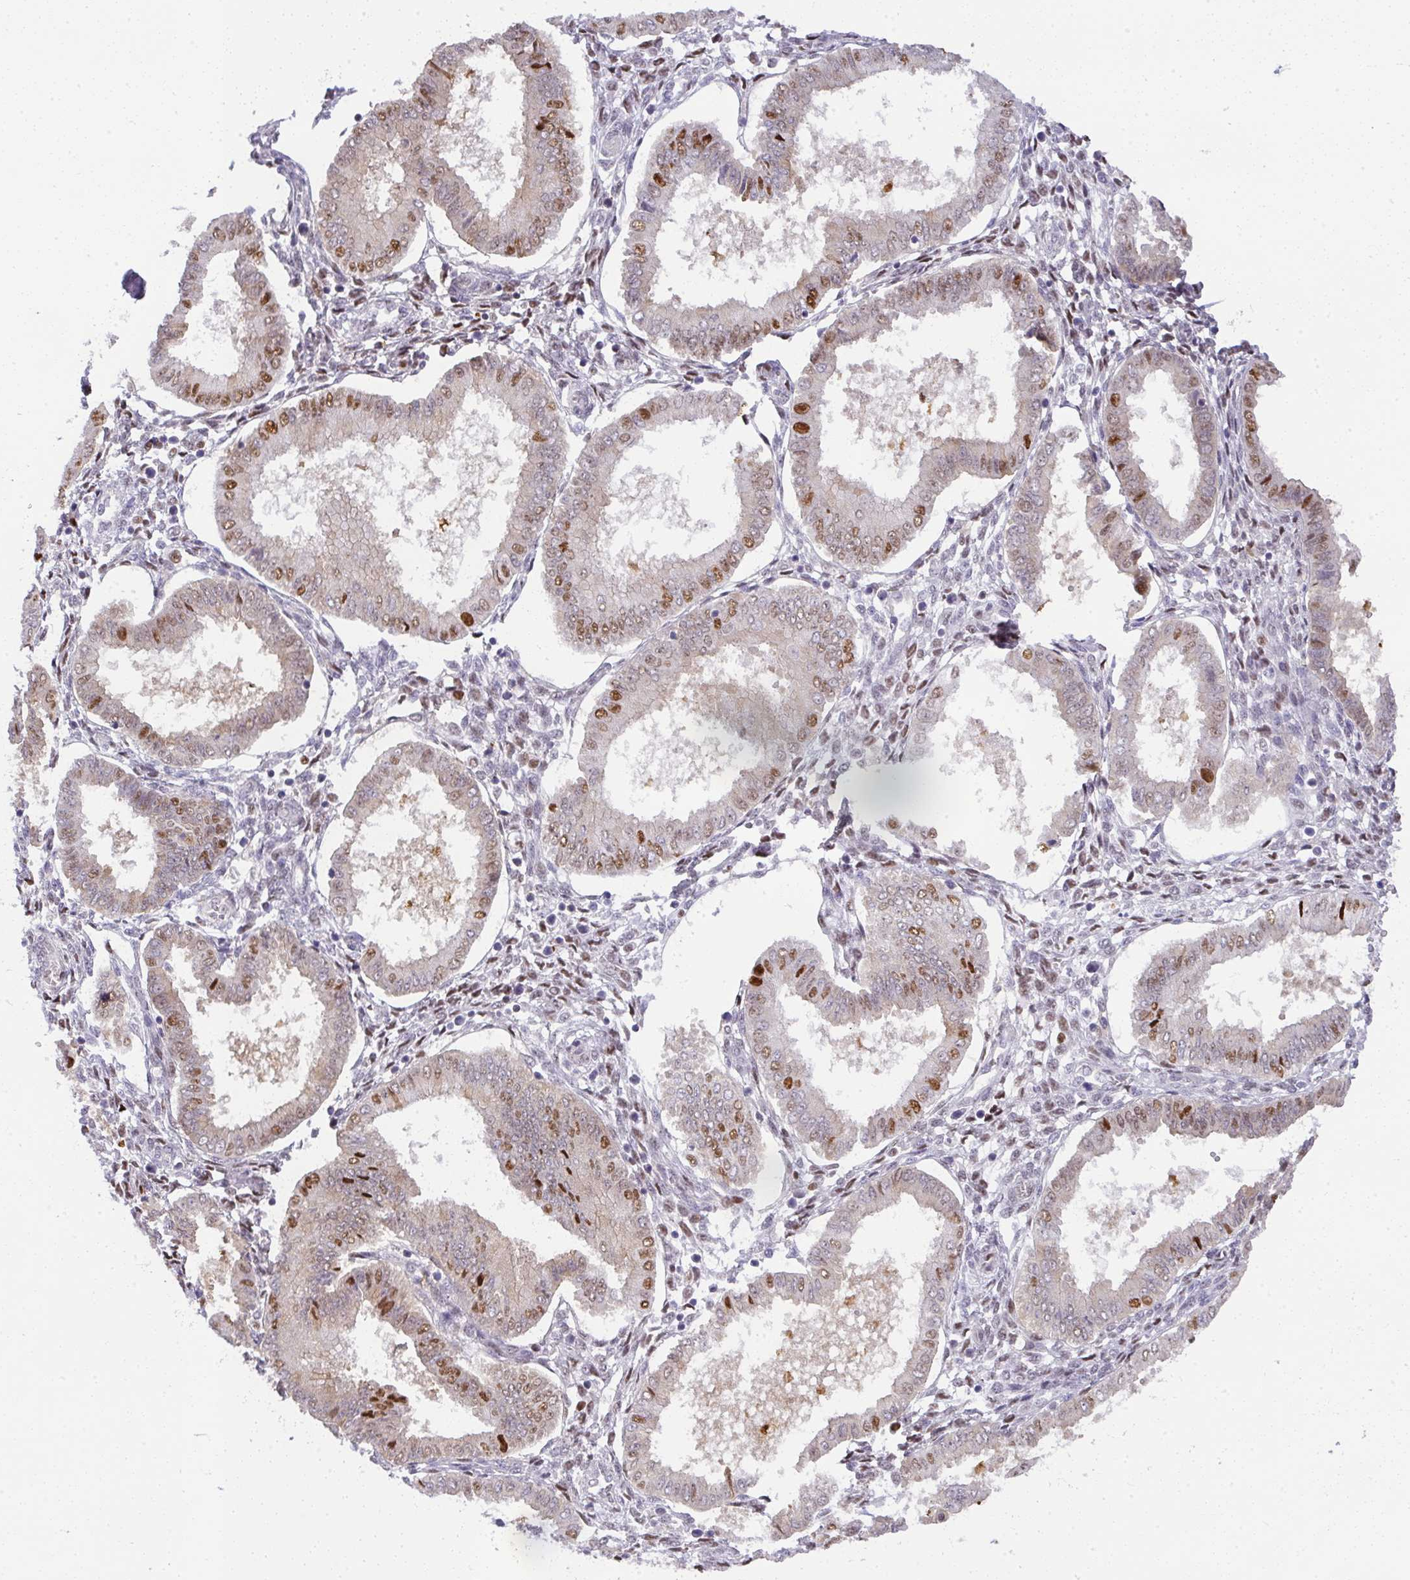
{"staining": {"intensity": "moderate", "quantity": "<25%", "location": "nuclear"}, "tissue": "endometrium", "cell_type": "Cells in endometrial stroma", "image_type": "normal", "snomed": [{"axis": "morphology", "description": "Normal tissue, NOS"}, {"axis": "topography", "description": "Endometrium"}], "caption": "Immunohistochemistry histopathology image of benign endometrium: endometrium stained using immunohistochemistry shows low levels of moderate protein expression localized specifically in the nuclear of cells in endometrial stroma, appearing as a nuclear brown color.", "gene": "BBX", "patient": {"sex": "female", "age": 24}}